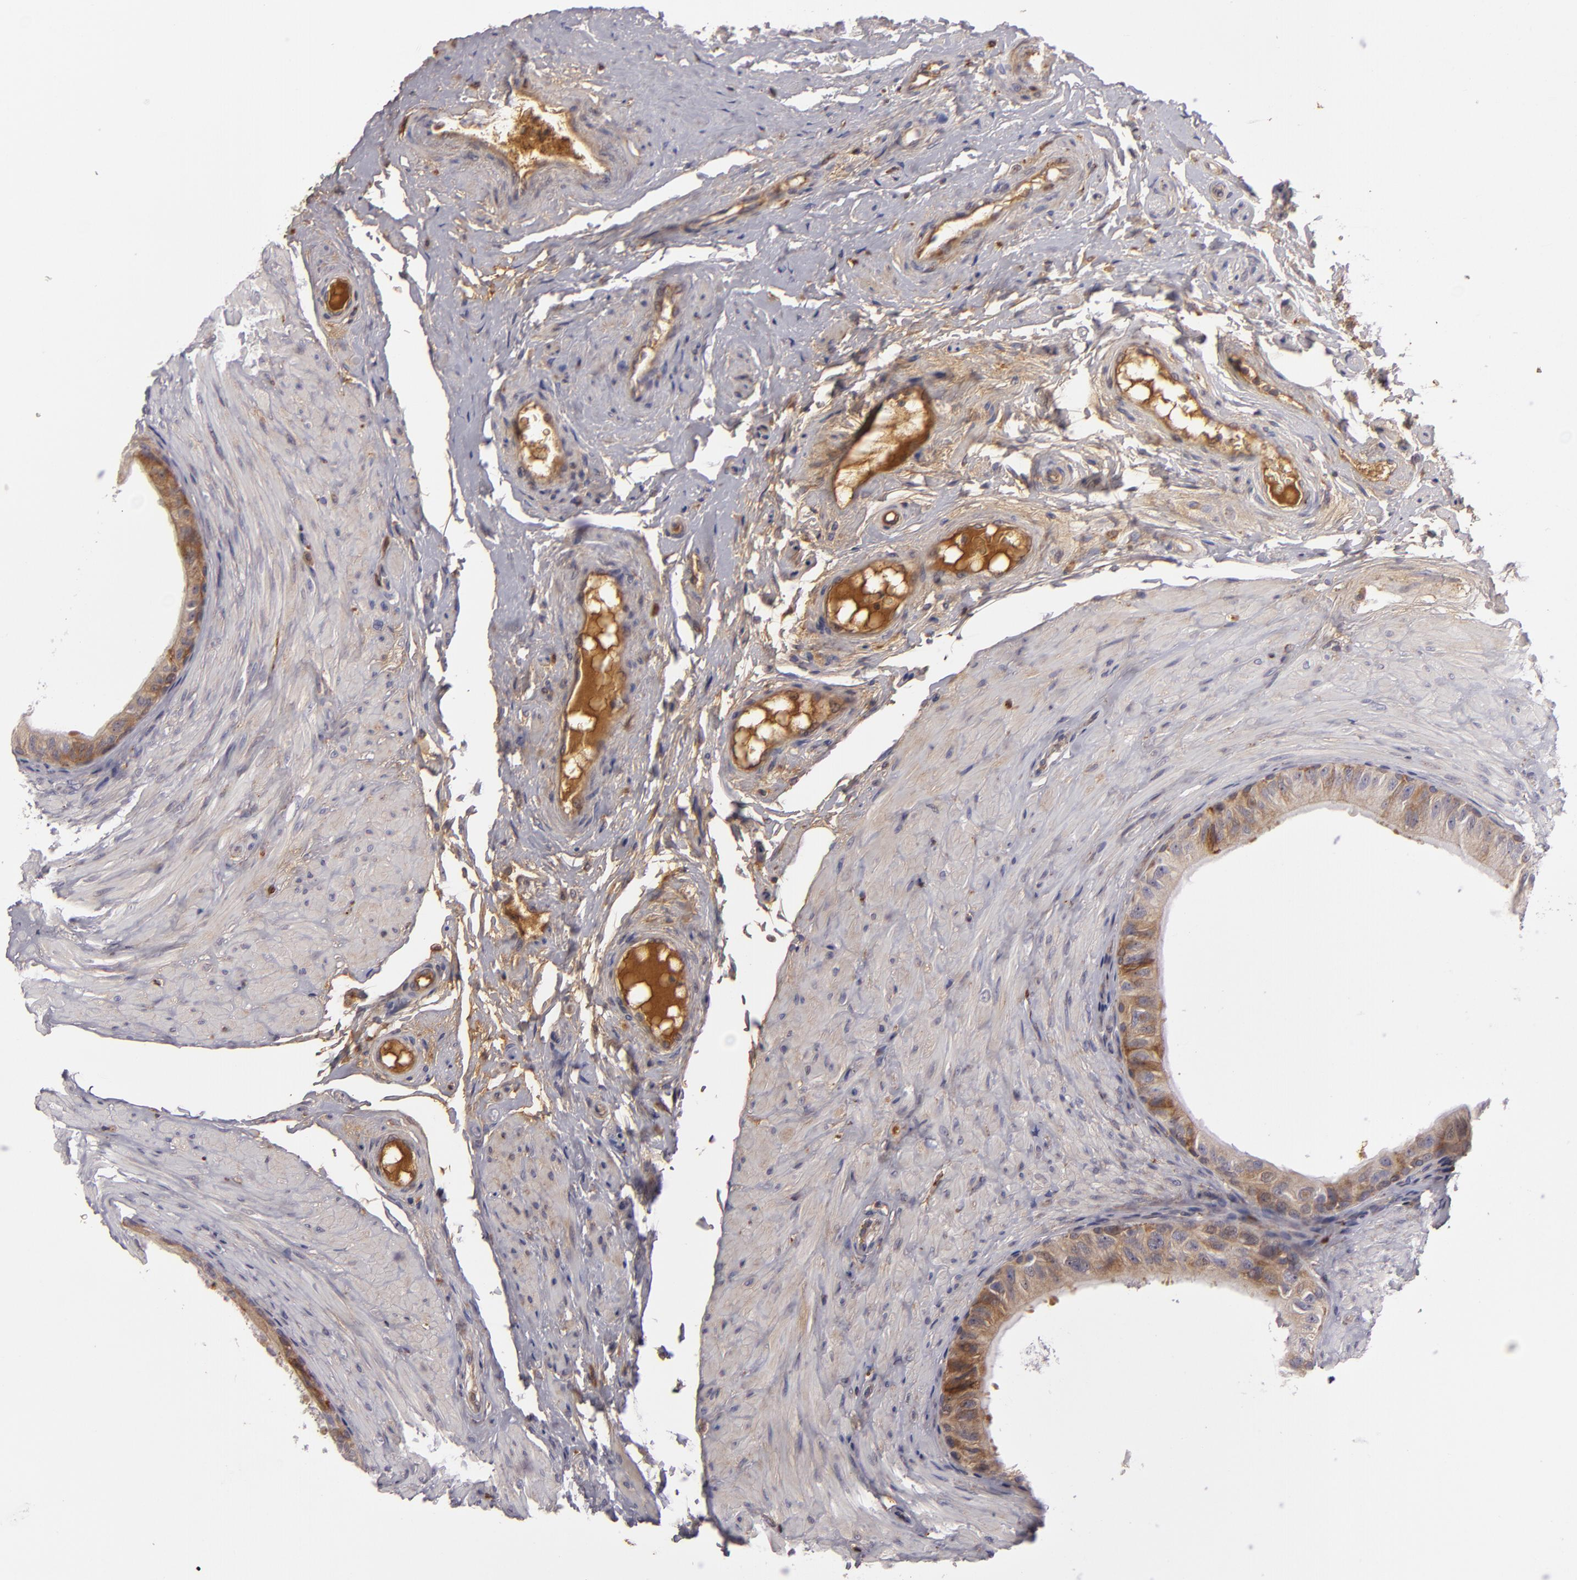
{"staining": {"intensity": "moderate", "quantity": ">75%", "location": "cytoplasmic/membranous"}, "tissue": "epididymis", "cell_type": "Glandular cells", "image_type": "normal", "snomed": [{"axis": "morphology", "description": "Normal tissue, NOS"}, {"axis": "topography", "description": "Epididymis"}], "caption": "Glandular cells exhibit medium levels of moderate cytoplasmic/membranous staining in about >75% of cells in unremarkable epididymis.", "gene": "CFB", "patient": {"sex": "male", "age": 68}}